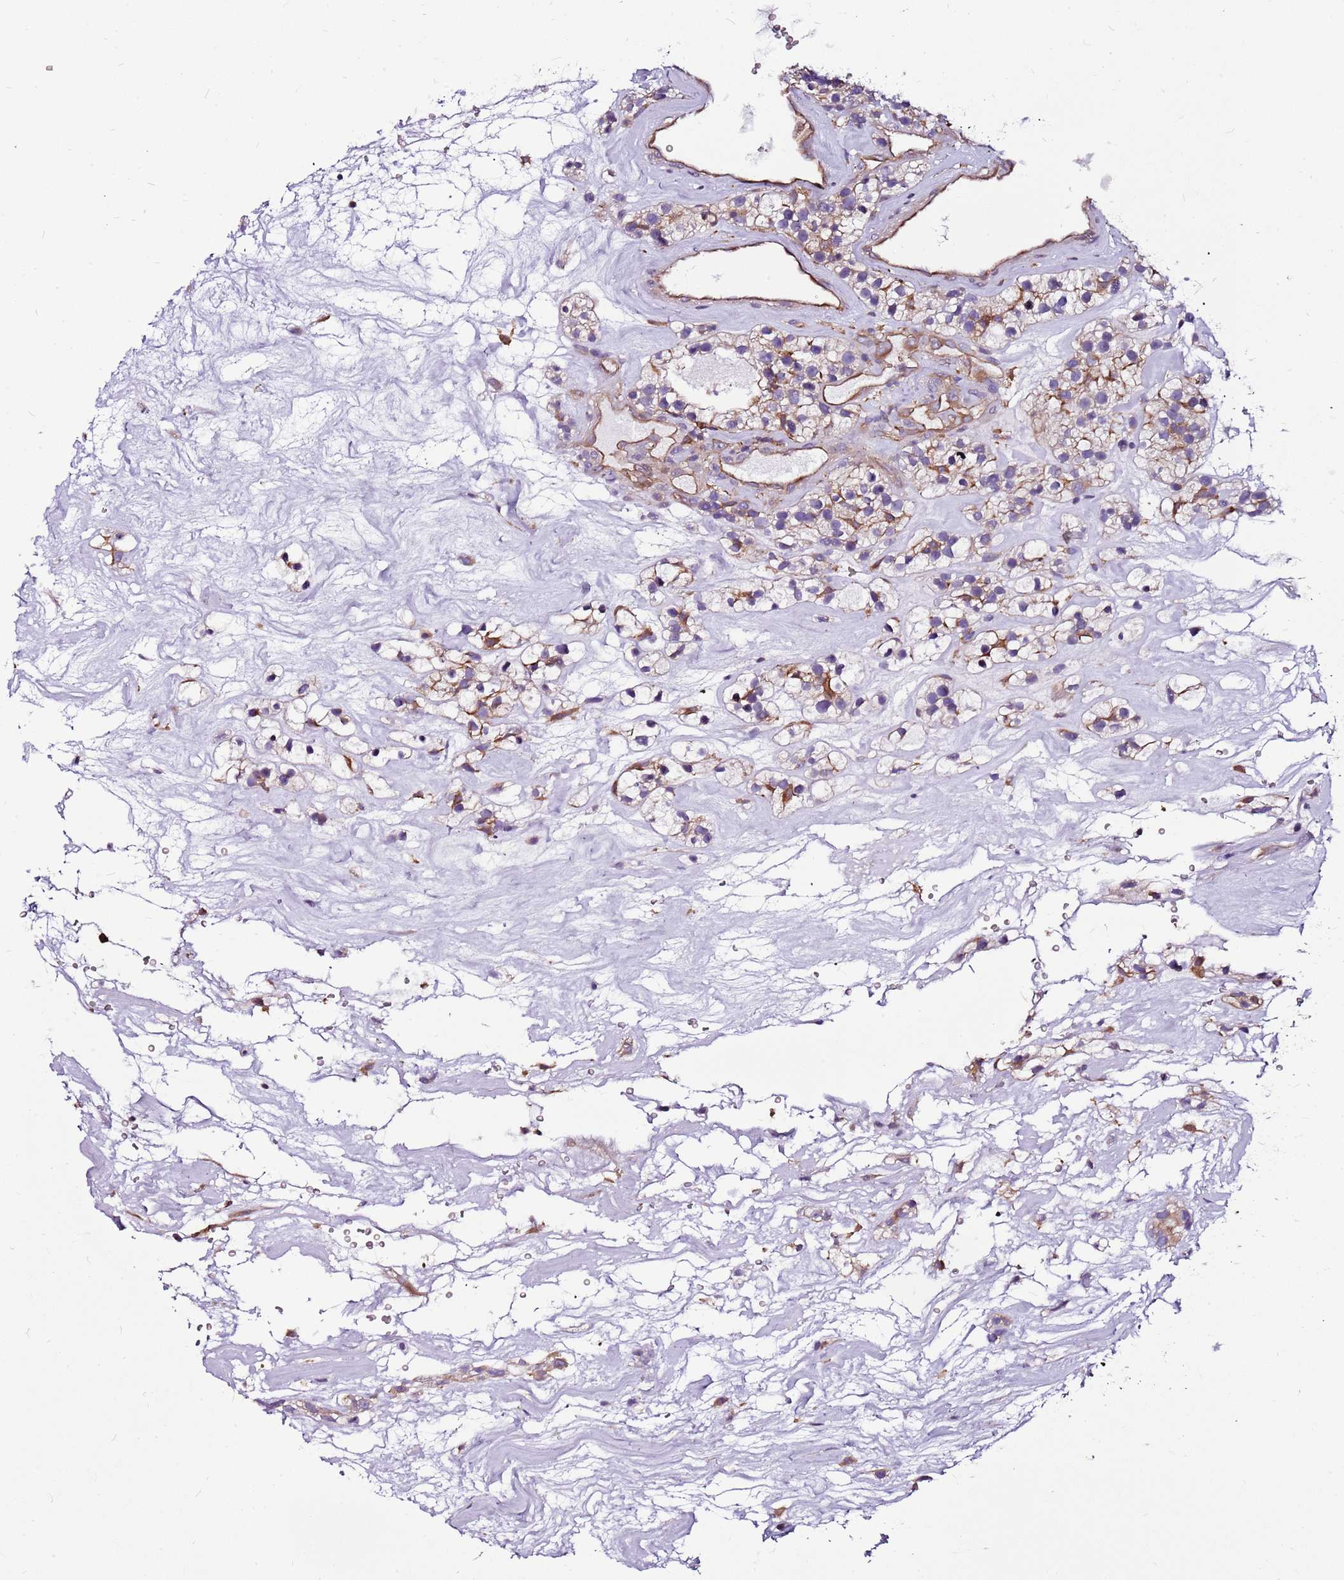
{"staining": {"intensity": "weak", "quantity": "25%-75%", "location": "cytoplasmic/membranous"}, "tissue": "renal cancer", "cell_type": "Tumor cells", "image_type": "cancer", "snomed": [{"axis": "morphology", "description": "Adenocarcinoma, NOS"}, {"axis": "topography", "description": "Kidney"}], "caption": "Brown immunohistochemical staining in renal cancer exhibits weak cytoplasmic/membranous staining in approximately 25%-75% of tumor cells. (DAB (3,3'-diaminobenzidine) = brown stain, brightfield microscopy at high magnification).", "gene": "ATXN2L", "patient": {"sex": "female", "age": 57}}